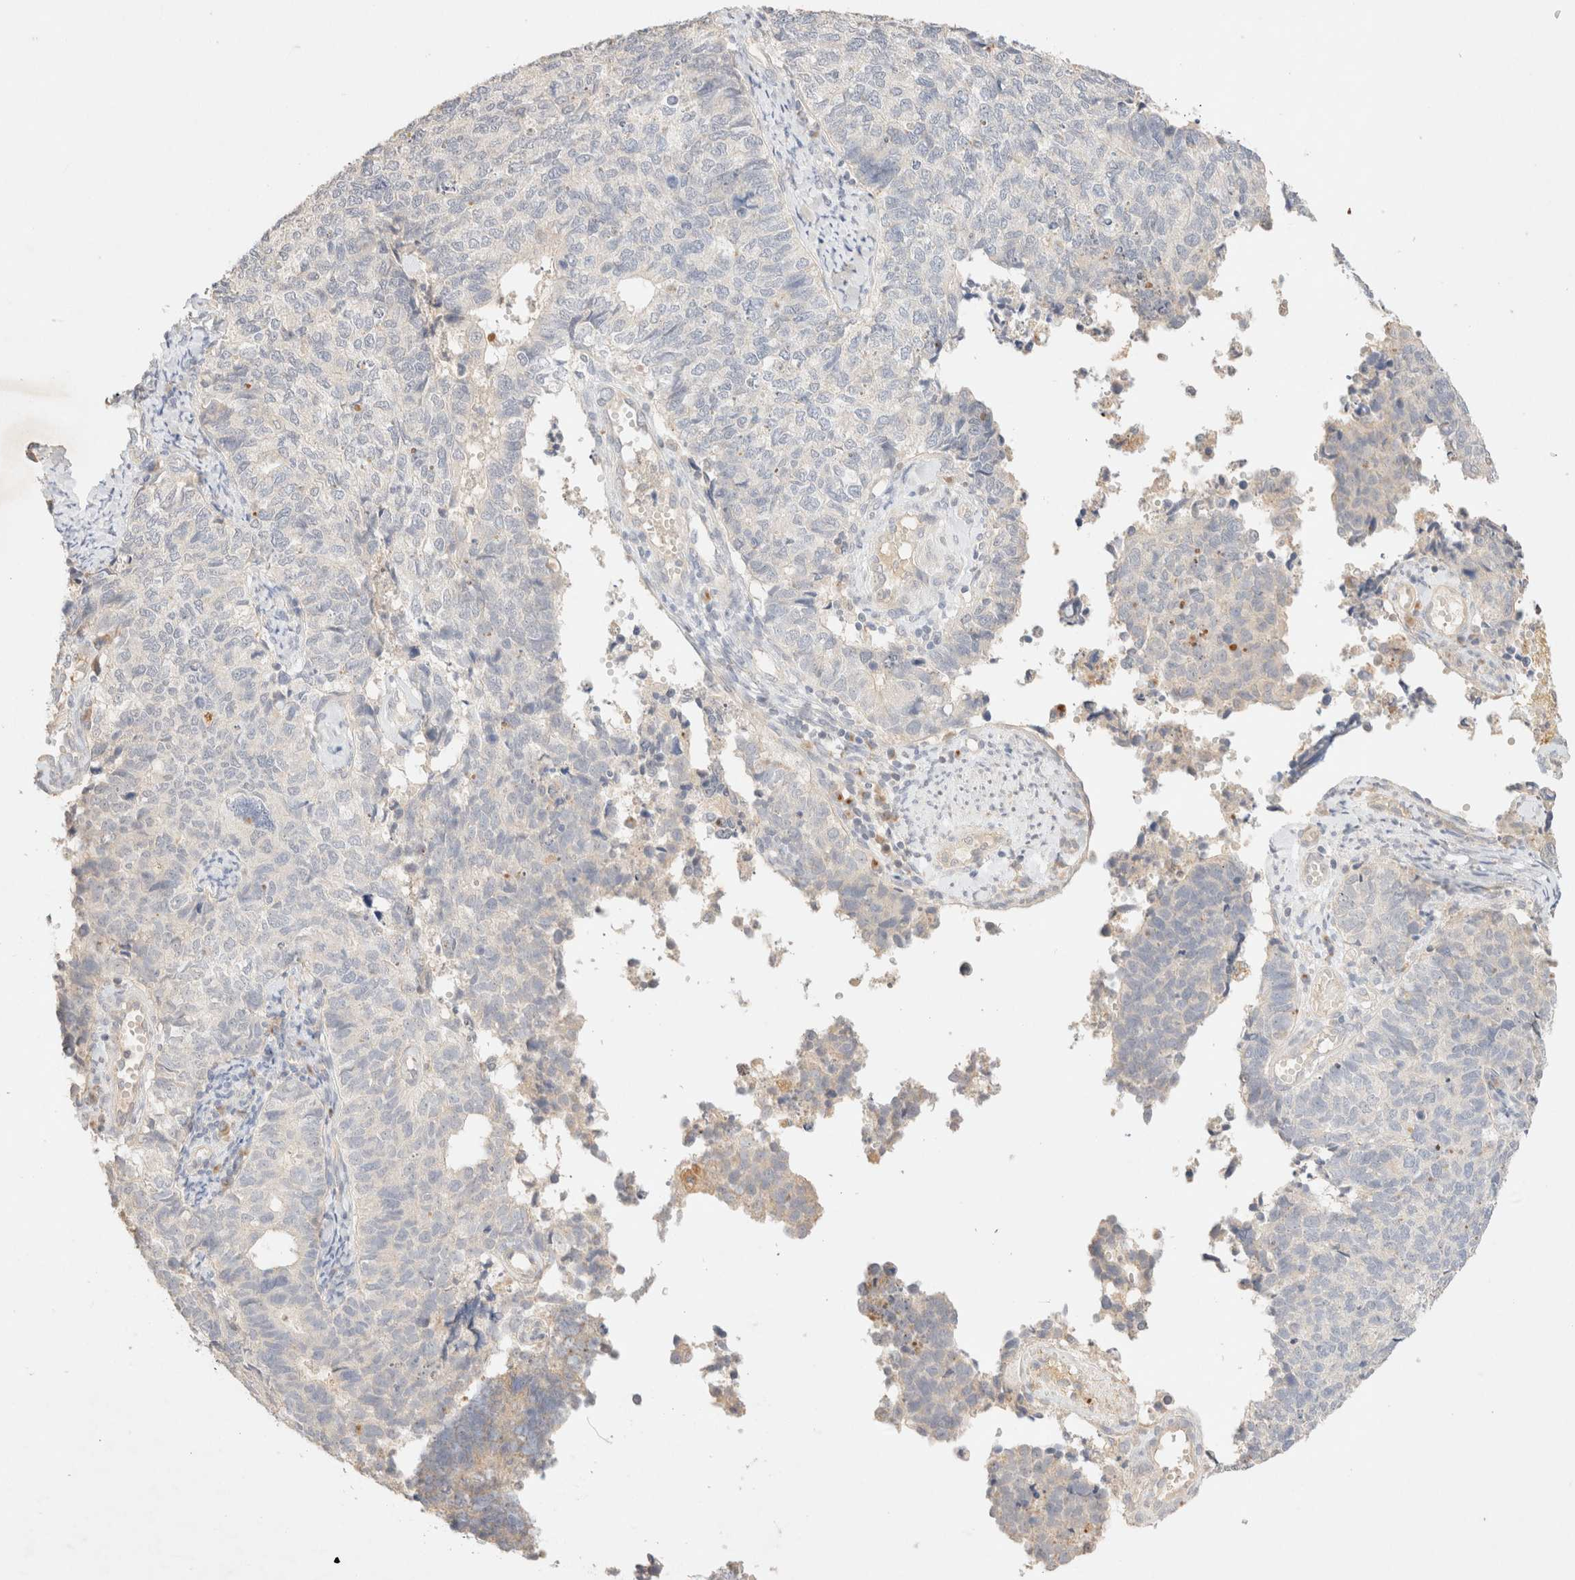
{"staining": {"intensity": "negative", "quantity": "none", "location": "none"}, "tissue": "cervical cancer", "cell_type": "Tumor cells", "image_type": "cancer", "snomed": [{"axis": "morphology", "description": "Squamous cell carcinoma, NOS"}, {"axis": "topography", "description": "Cervix"}], "caption": "Immunohistochemistry of squamous cell carcinoma (cervical) shows no staining in tumor cells. The staining was performed using DAB (3,3'-diaminobenzidine) to visualize the protein expression in brown, while the nuclei were stained in blue with hematoxylin (Magnification: 20x).", "gene": "SNTB1", "patient": {"sex": "female", "age": 63}}